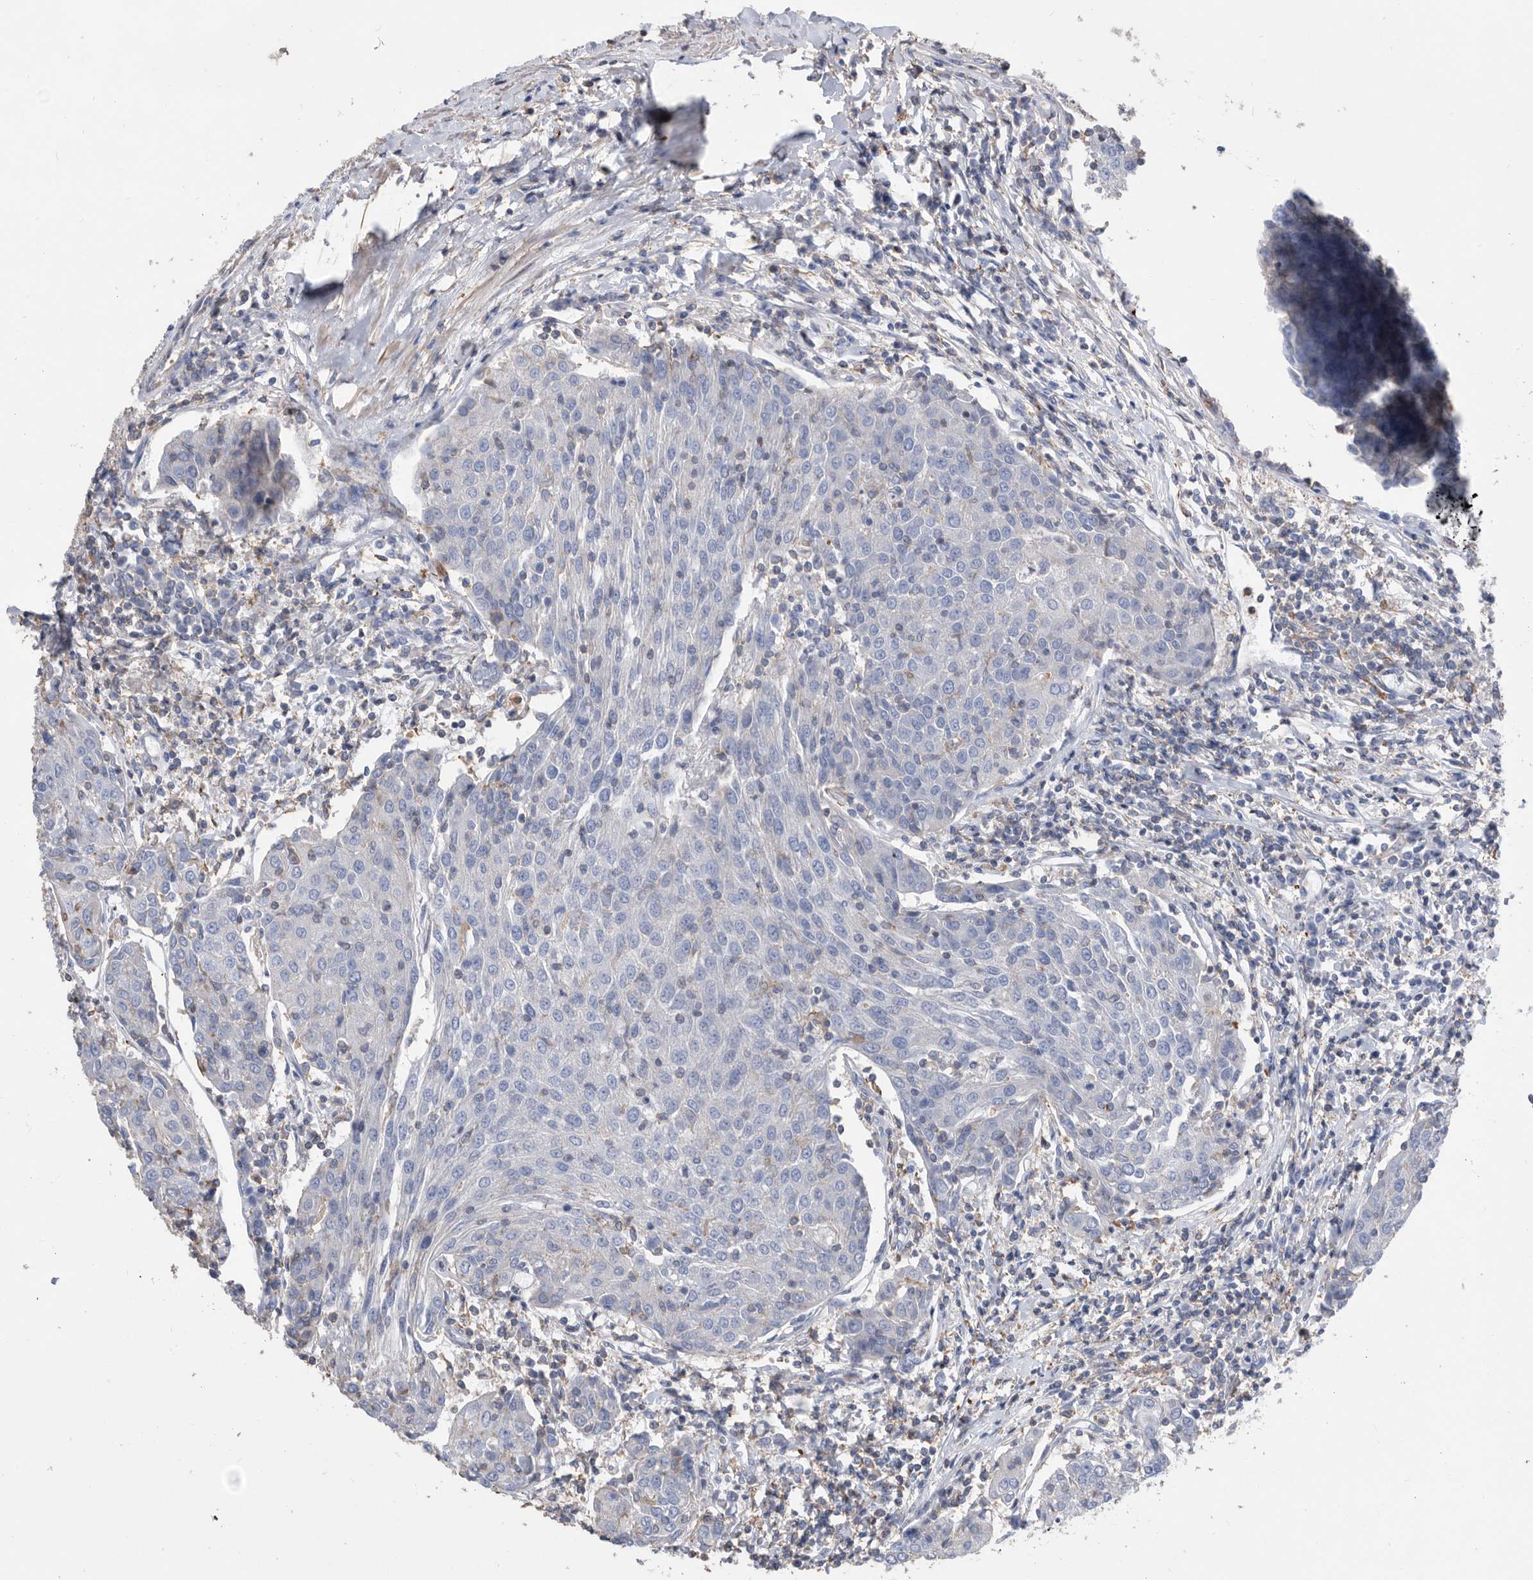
{"staining": {"intensity": "negative", "quantity": "none", "location": "none"}, "tissue": "urothelial cancer", "cell_type": "Tumor cells", "image_type": "cancer", "snomed": [{"axis": "morphology", "description": "Urothelial carcinoma, High grade"}, {"axis": "topography", "description": "Urinary bladder"}], "caption": "Micrograph shows no significant protein staining in tumor cells of urothelial carcinoma (high-grade).", "gene": "MS4A4A", "patient": {"sex": "female", "age": 85}}